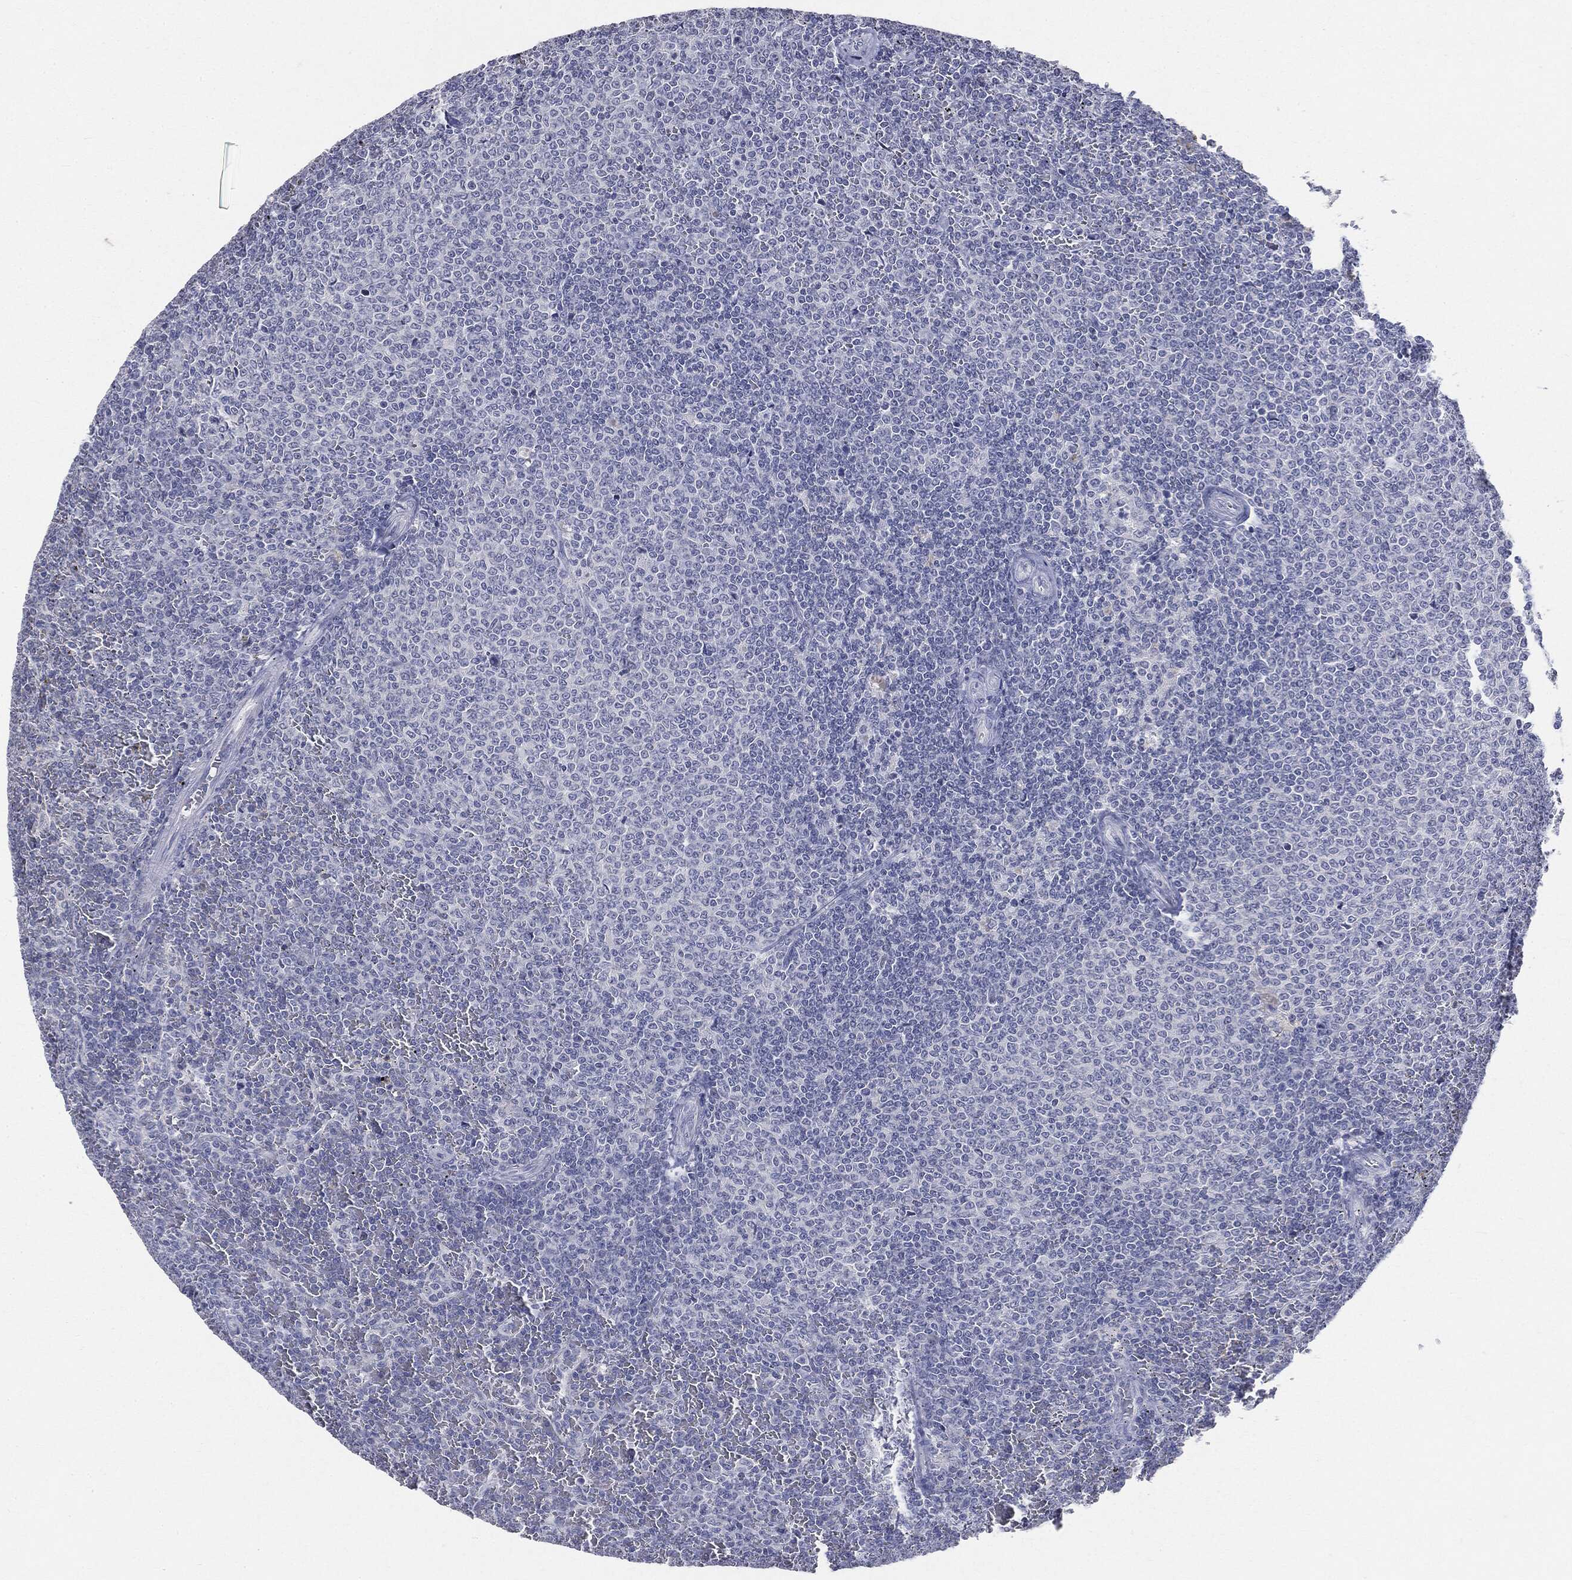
{"staining": {"intensity": "negative", "quantity": "none", "location": "none"}, "tissue": "lymphoma", "cell_type": "Tumor cells", "image_type": "cancer", "snomed": [{"axis": "morphology", "description": "Malignant lymphoma, non-Hodgkin's type, Low grade"}, {"axis": "topography", "description": "Spleen"}], "caption": "Tumor cells show no significant positivity in low-grade malignant lymphoma, non-Hodgkin's type.", "gene": "CGB1", "patient": {"sex": "female", "age": 77}}